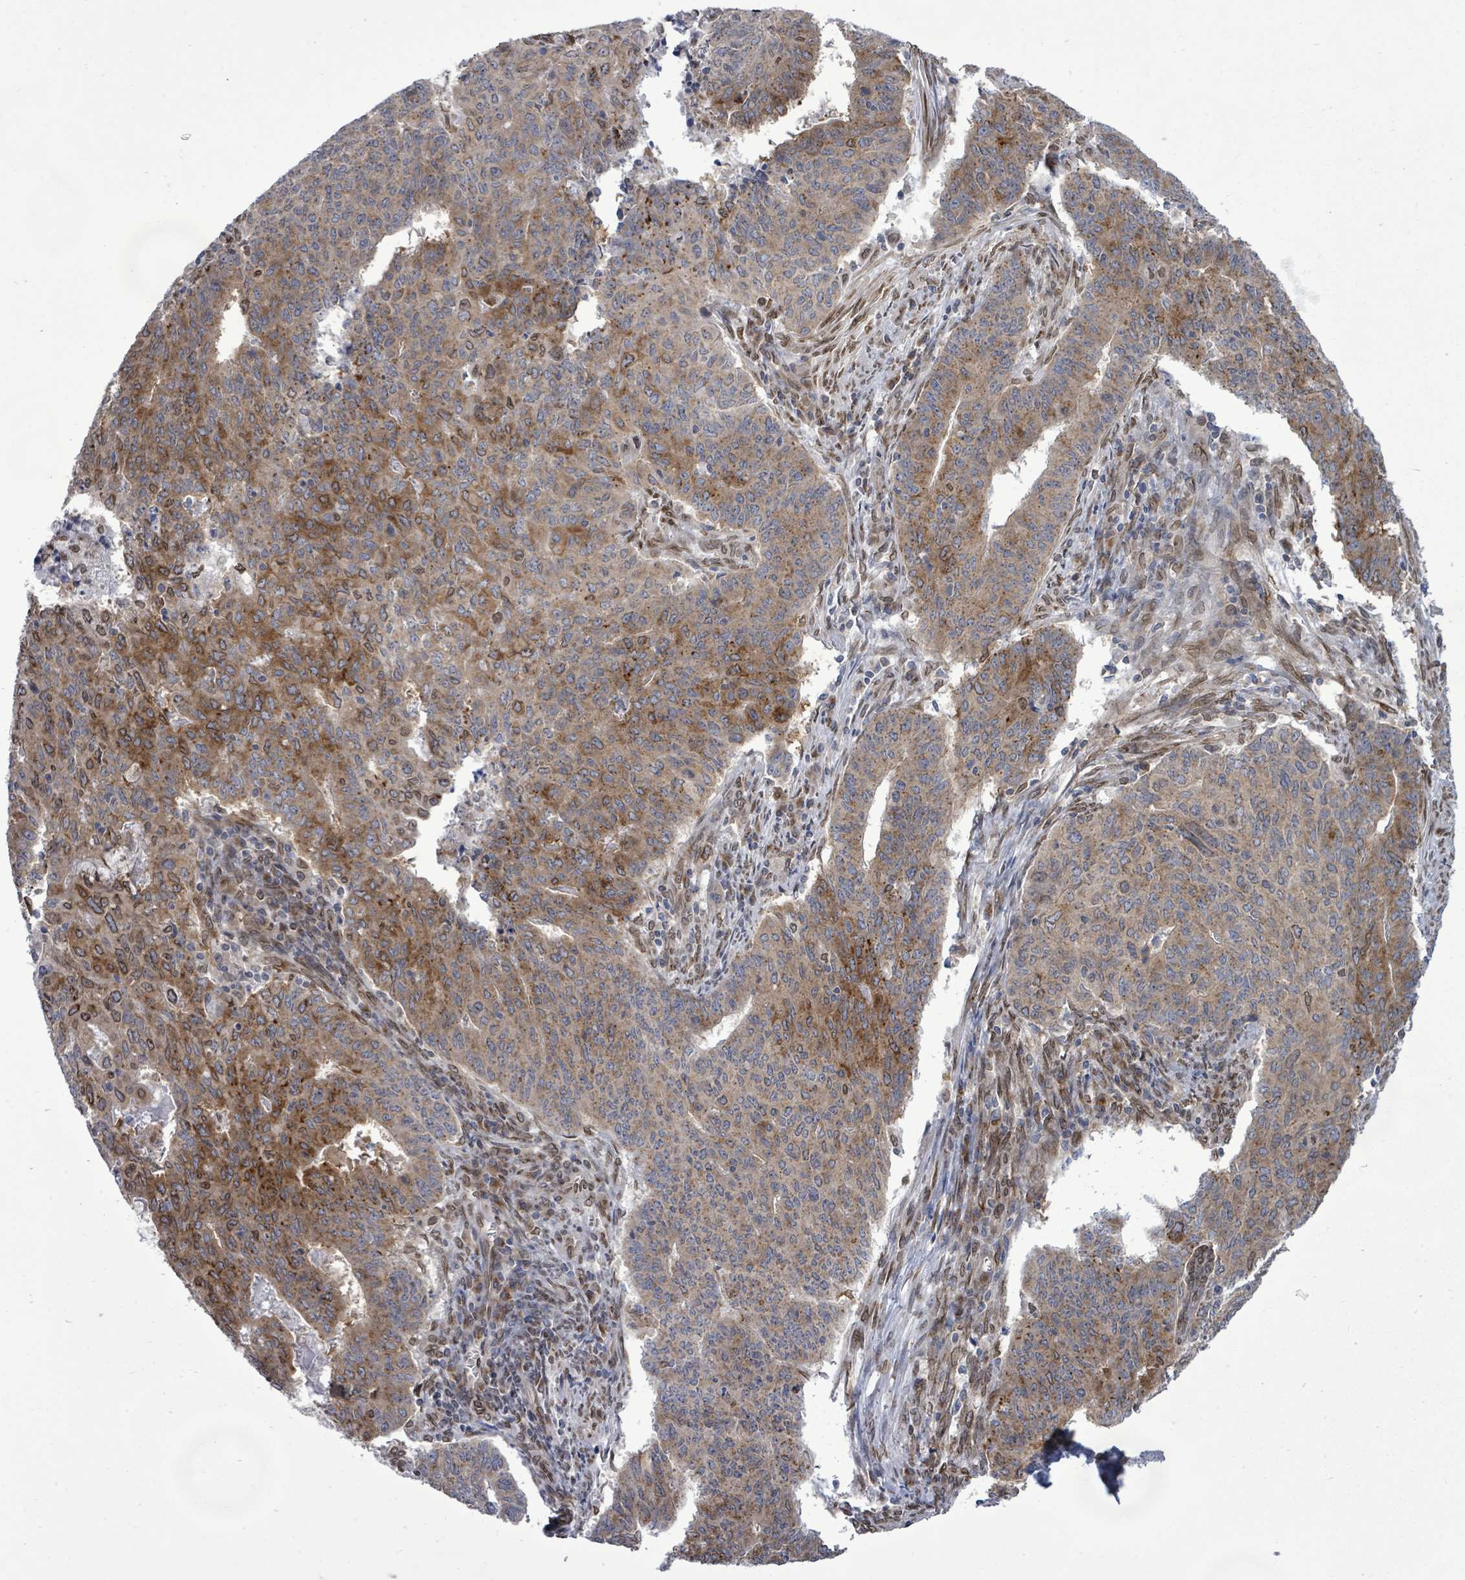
{"staining": {"intensity": "moderate", "quantity": "25%-75%", "location": "cytoplasmic/membranous"}, "tissue": "endometrial cancer", "cell_type": "Tumor cells", "image_type": "cancer", "snomed": [{"axis": "morphology", "description": "Adenocarcinoma, NOS"}, {"axis": "topography", "description": "Endometrium"}], "caption": "Immunohistochemical staining of endometrial adenocarcinoma exhibits medium levels of moderate cytoplasmic/membranous protein staining in about 25%-75% of tumor cells.", "gene": "ARFGAP1", "patient": {"sex": "female", "age": 59}}